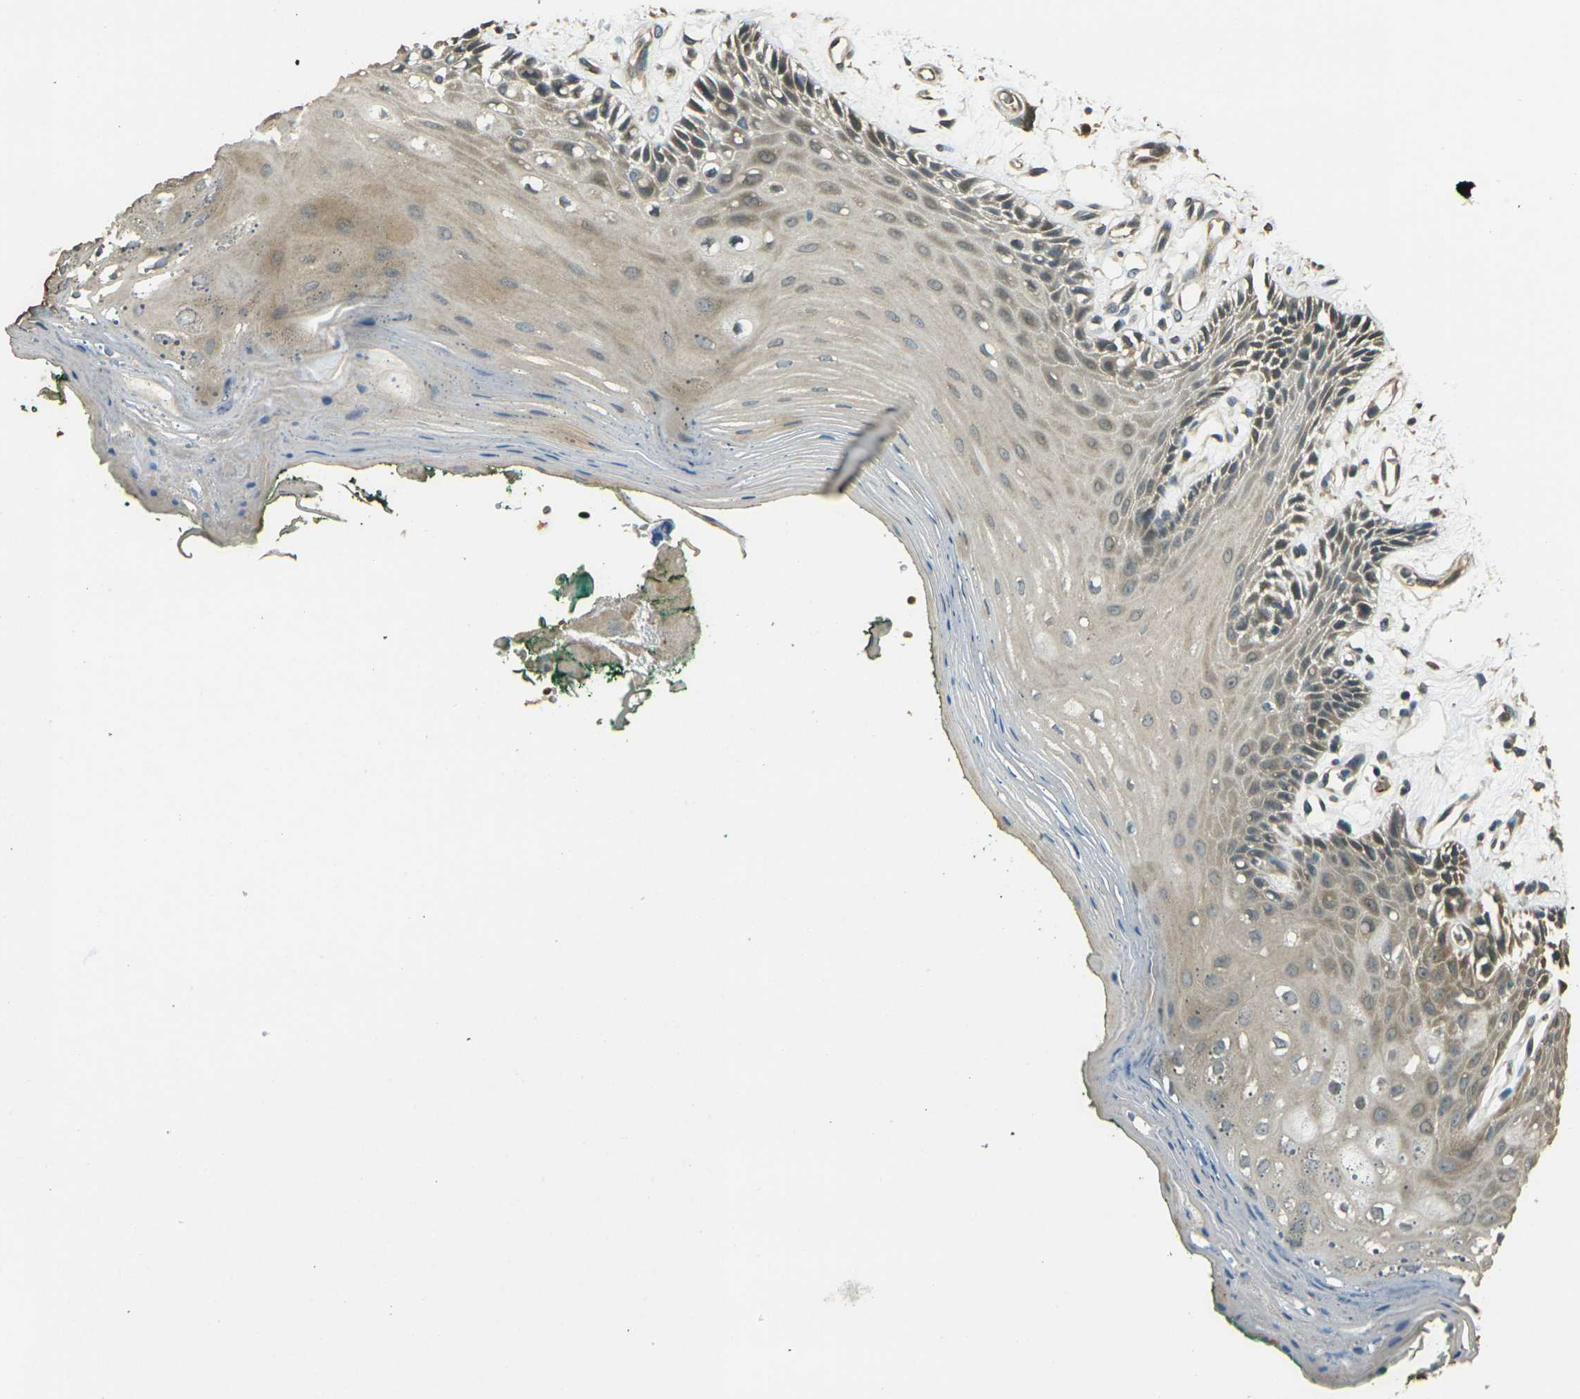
{"staining": {"intensity": "weak", "quantity": ">75%", "location": "cytoplasmic/membranous"}, "tissue": "oral mucosa", "cell_type": "Squamous epithelial cells", "image_type": "normal", "snomed": [{"axis": "morphology", "description": "Normal tissue, NOS"}, {"axis": "topography", "description": "Skeletal muscle"}, {"axis": "topography", "description": "Oral tissue"}, {"axis": "topography", "description": "Peripheral nerve tissue"}], "caption": "Immunohistochemistry (IHC) image of benign oral mucosa stained for a protein (brown), which shows low levels of weak cytoplasmic/membranous staining in approximately >75% of squamous epithelial cells.", "gene": "TOR1A", "patient": {"sex": "female", "age": 84}}